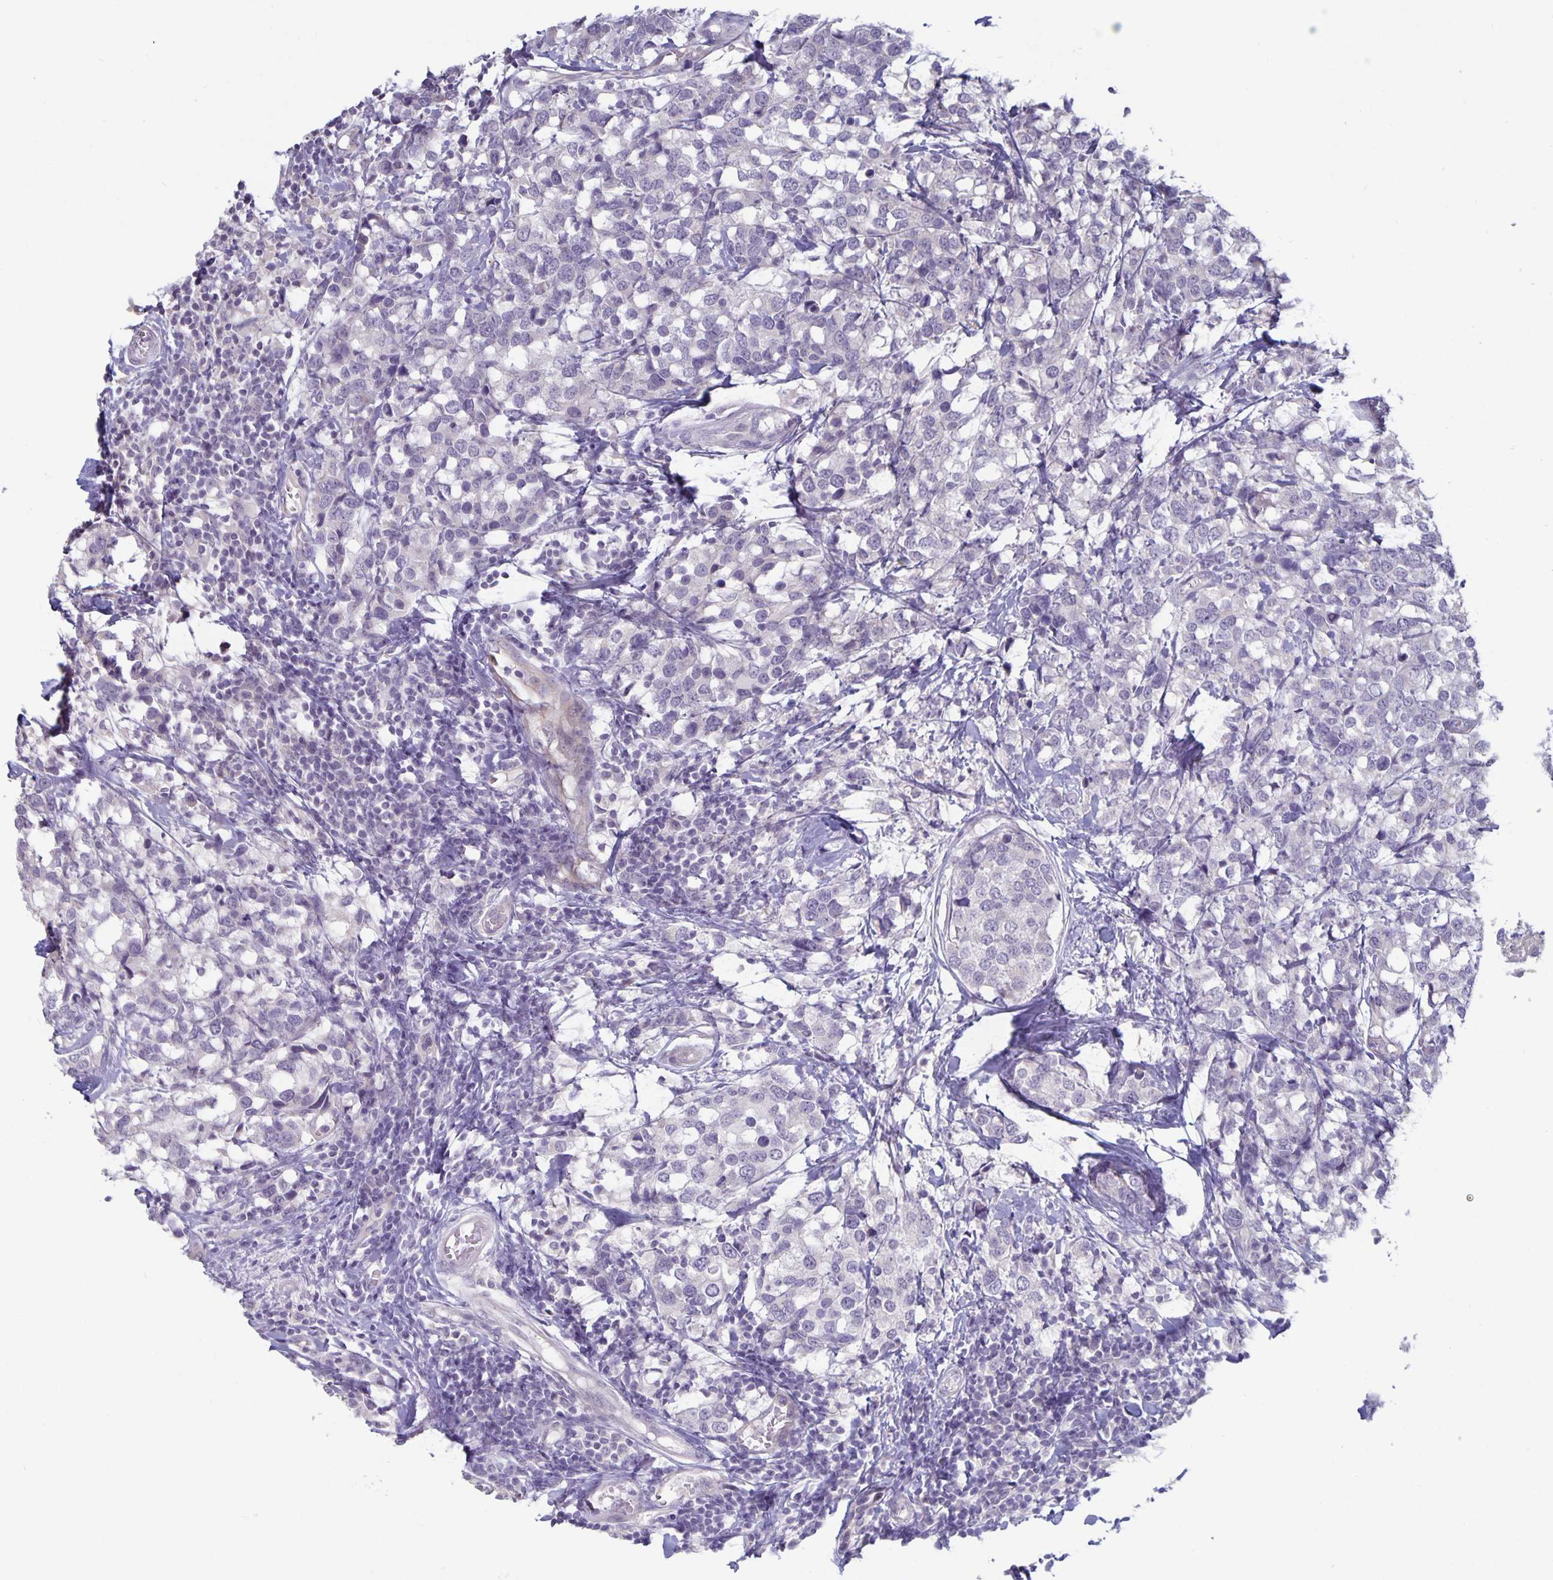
{"staining": {"intensity": "negative", "quantity": "none", "location": "none"}, "tissue": "breast cancer", "cell_type": "Tumor cells", "image_type": "cancer", "snomed": [{"axis": "morphology", "description": "Lobular carcinoma"}, {"axis": "topography", "description": "Breast"}], "caption": "The image displays no significant positivity in tumor cells of breast cancer.", "gene": "PLCB3", "patient": {"sex": "female", "age": 59}}